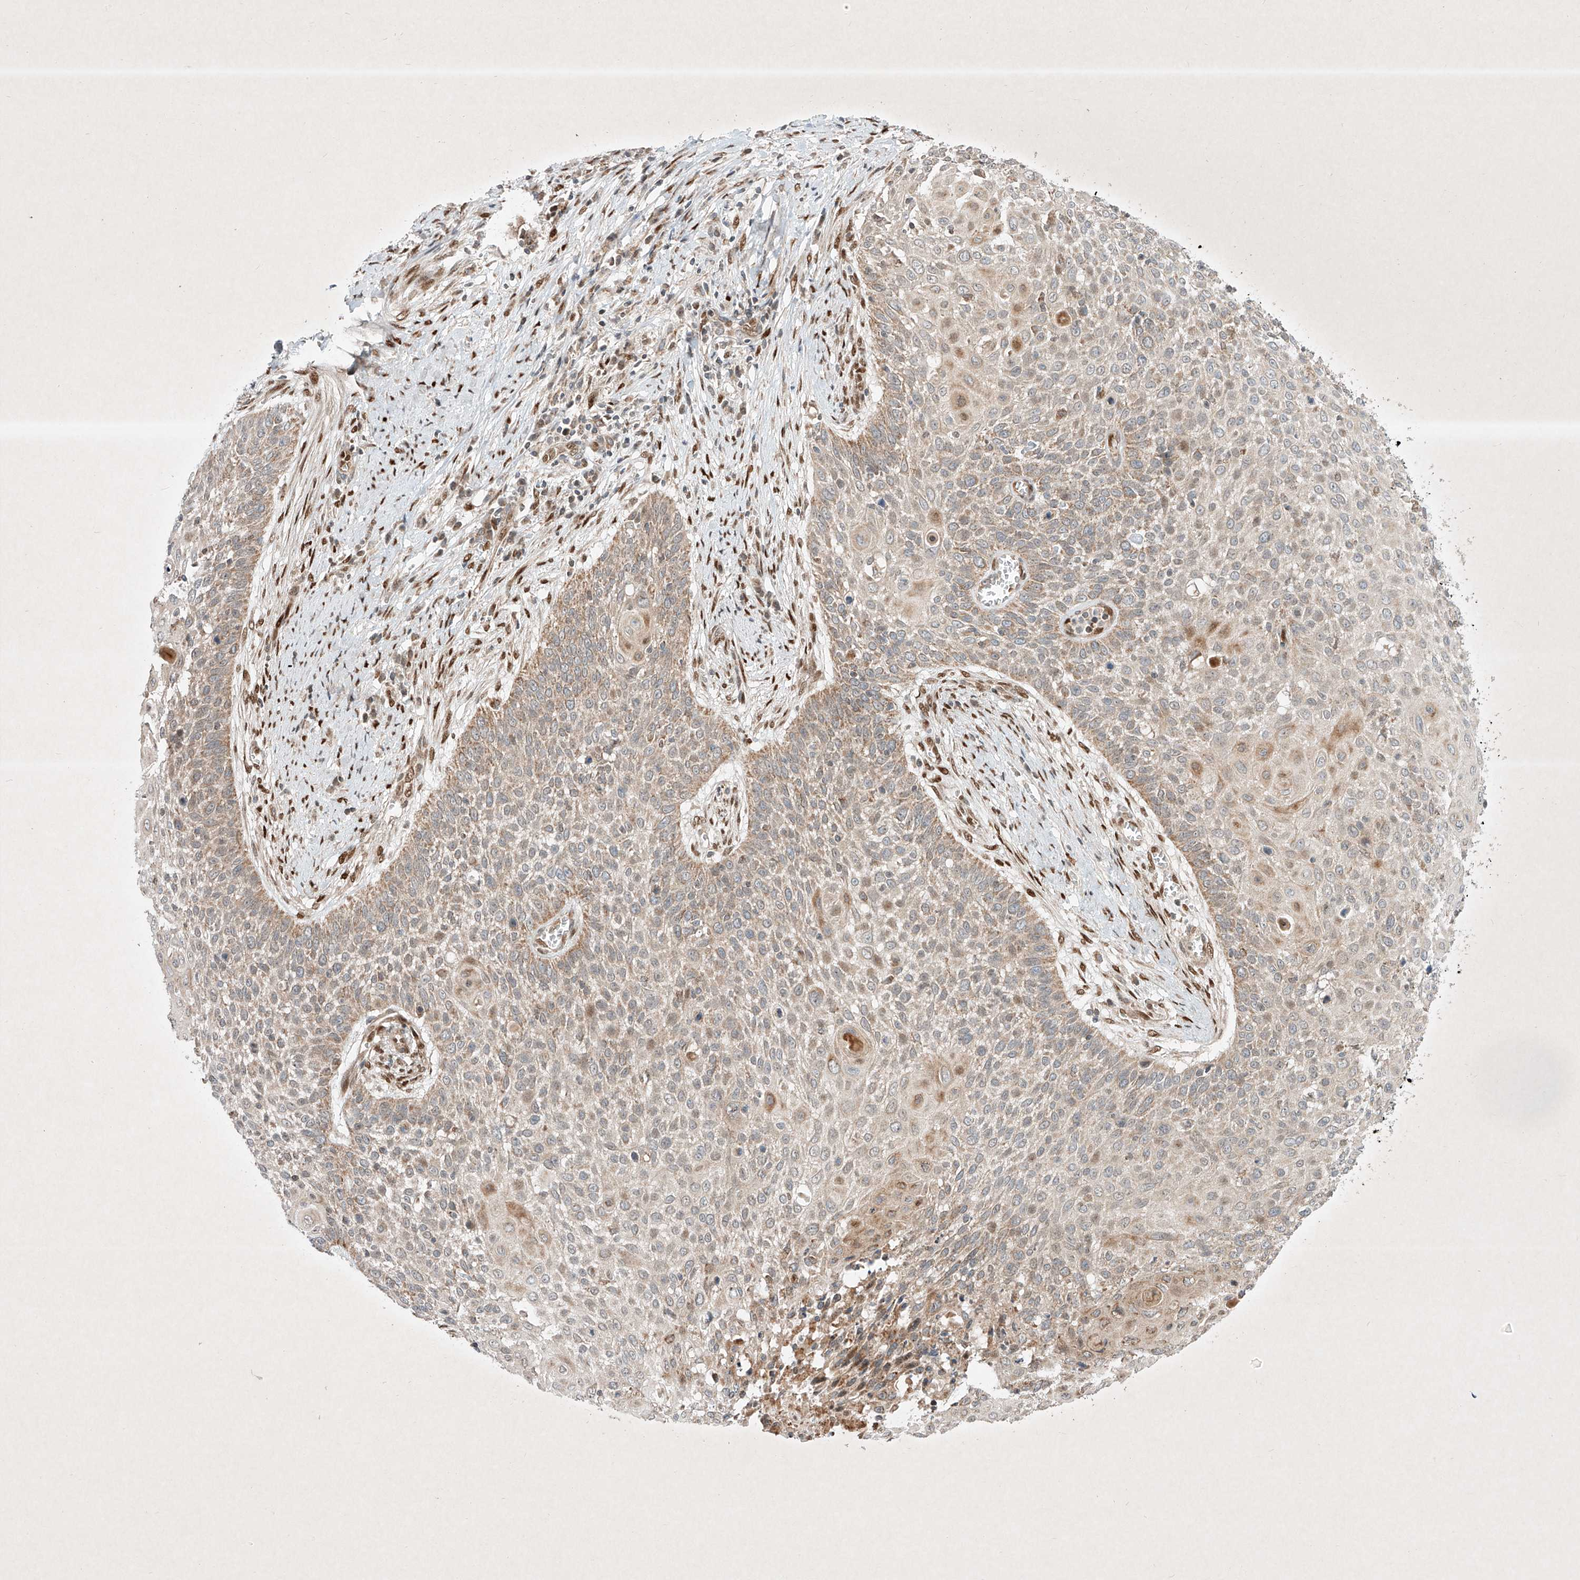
{"staining": {"intensity": "weak", "quantity": ">75%", "location": "cytoplasmic/membranous"}, "tissue": "cervical cancer", "cell_type": "Tumor cells", "image_type": "cancer", "snomed": [{"axis": "morphology", "description": "Squamous cell carcinoma, NOS"}, {"axis": "topography", "description": "Cervix"}], "caption": "Cervical squamous cell carcinoma stained for a protein (brown) exhibits weak cytoplasmic/membranous positive positivity in approximately >75% of tumor cells.", "gene": "EPG5", "patient": {"sex": "female", "age": 39}}